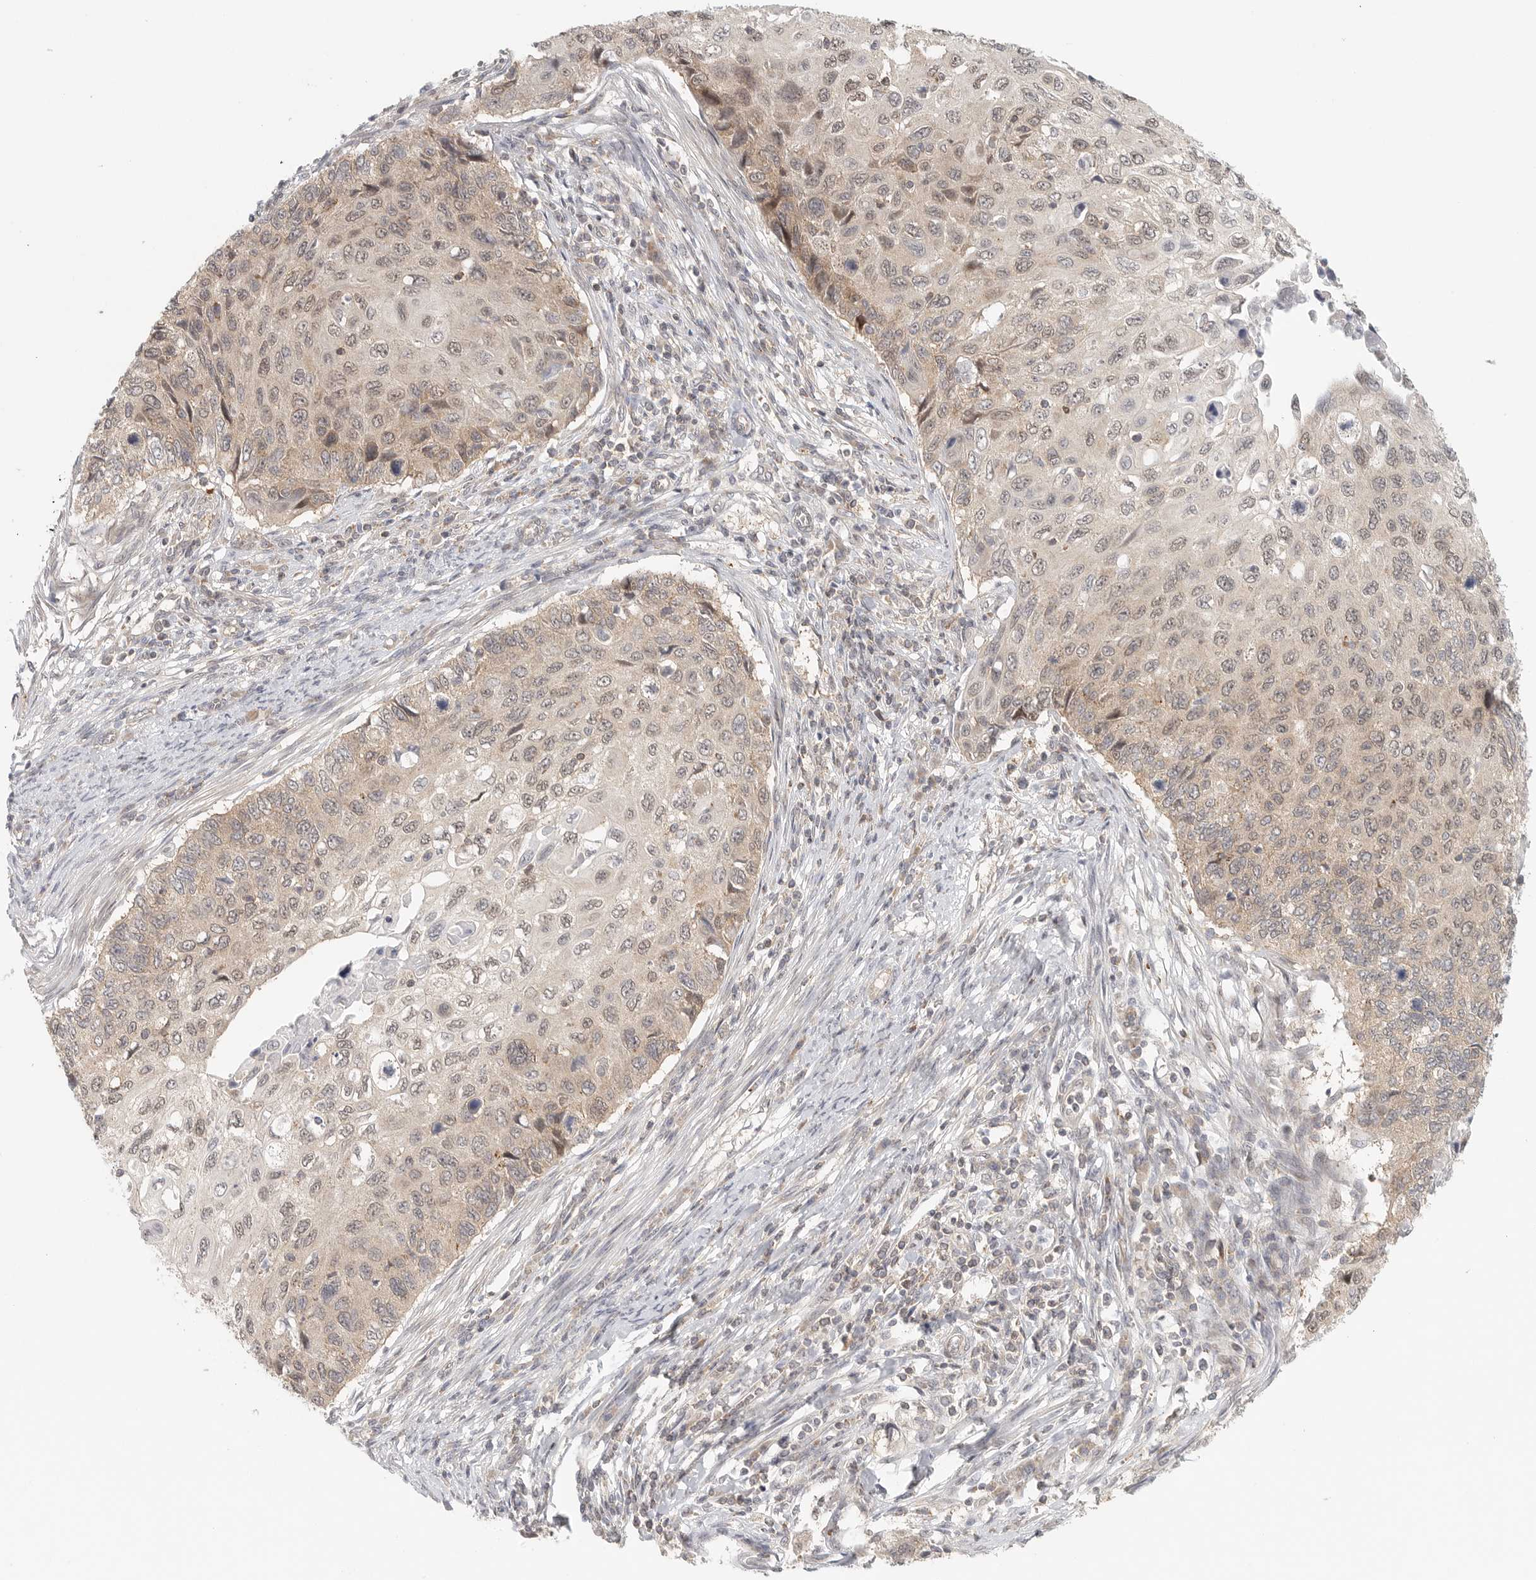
{"staining": {"intensity": "weak", "quantity": ">75%", "location": "cytoplasmic/membranous,nuclear"}, "tissue": "cervical cancer", "cell_type": "Tumor cells", "image_type": "cancer", "snomed": [{"axis": "morphology", "description": "Squamous cell carcinoma, NOS"}, {"axis": "topography", "description": "Cervix"}], "caption": "Cervical cancer (squamous cell carcinoma) stained for a protein (brown) demonstrates weak cytoplasmic/membranous and nuclear positive staining in about >75% of tumor cells.", "gene": "HDAC6", "patient": {"sex": "female", "age": 70}}